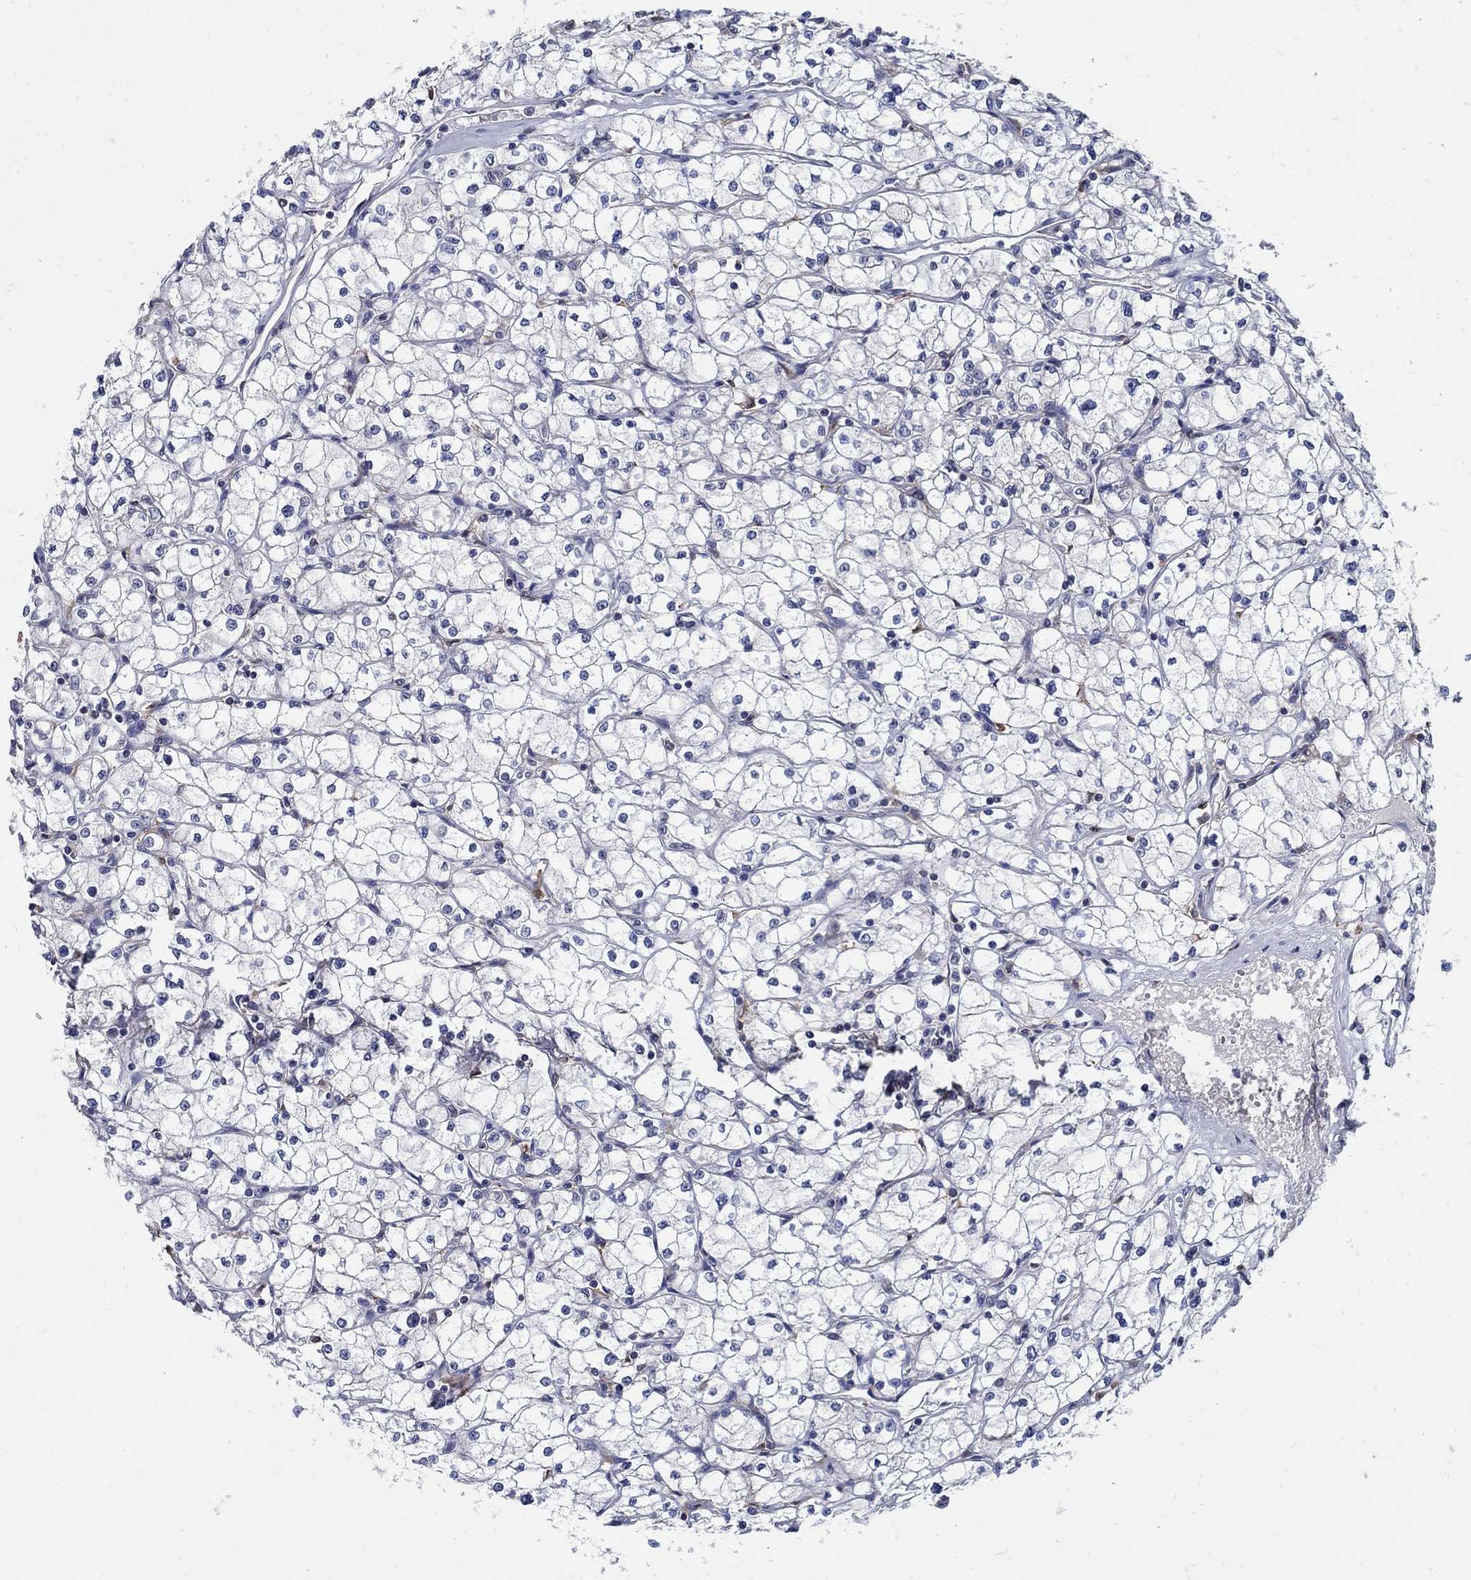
{"staining": {"intensity": "negative", "quantity": "none", "location": "none"}, "tissue": "renal cancer", "cell_type": "Tumor cells", "image_type": "cancer", "snomed": [{"axis": "morphology", "description": "Adenocarcinoma, NOS"}, {"axis": "topography", "description": "Kidney"}], "caption": "DAB (3,3'-diaminobenzidine) immunohistochemical staining of human renal cancer reveals no significant staining in tumor cells.", "gene": "MTHFR", "patient": {"sex": "male", "age": 67}}